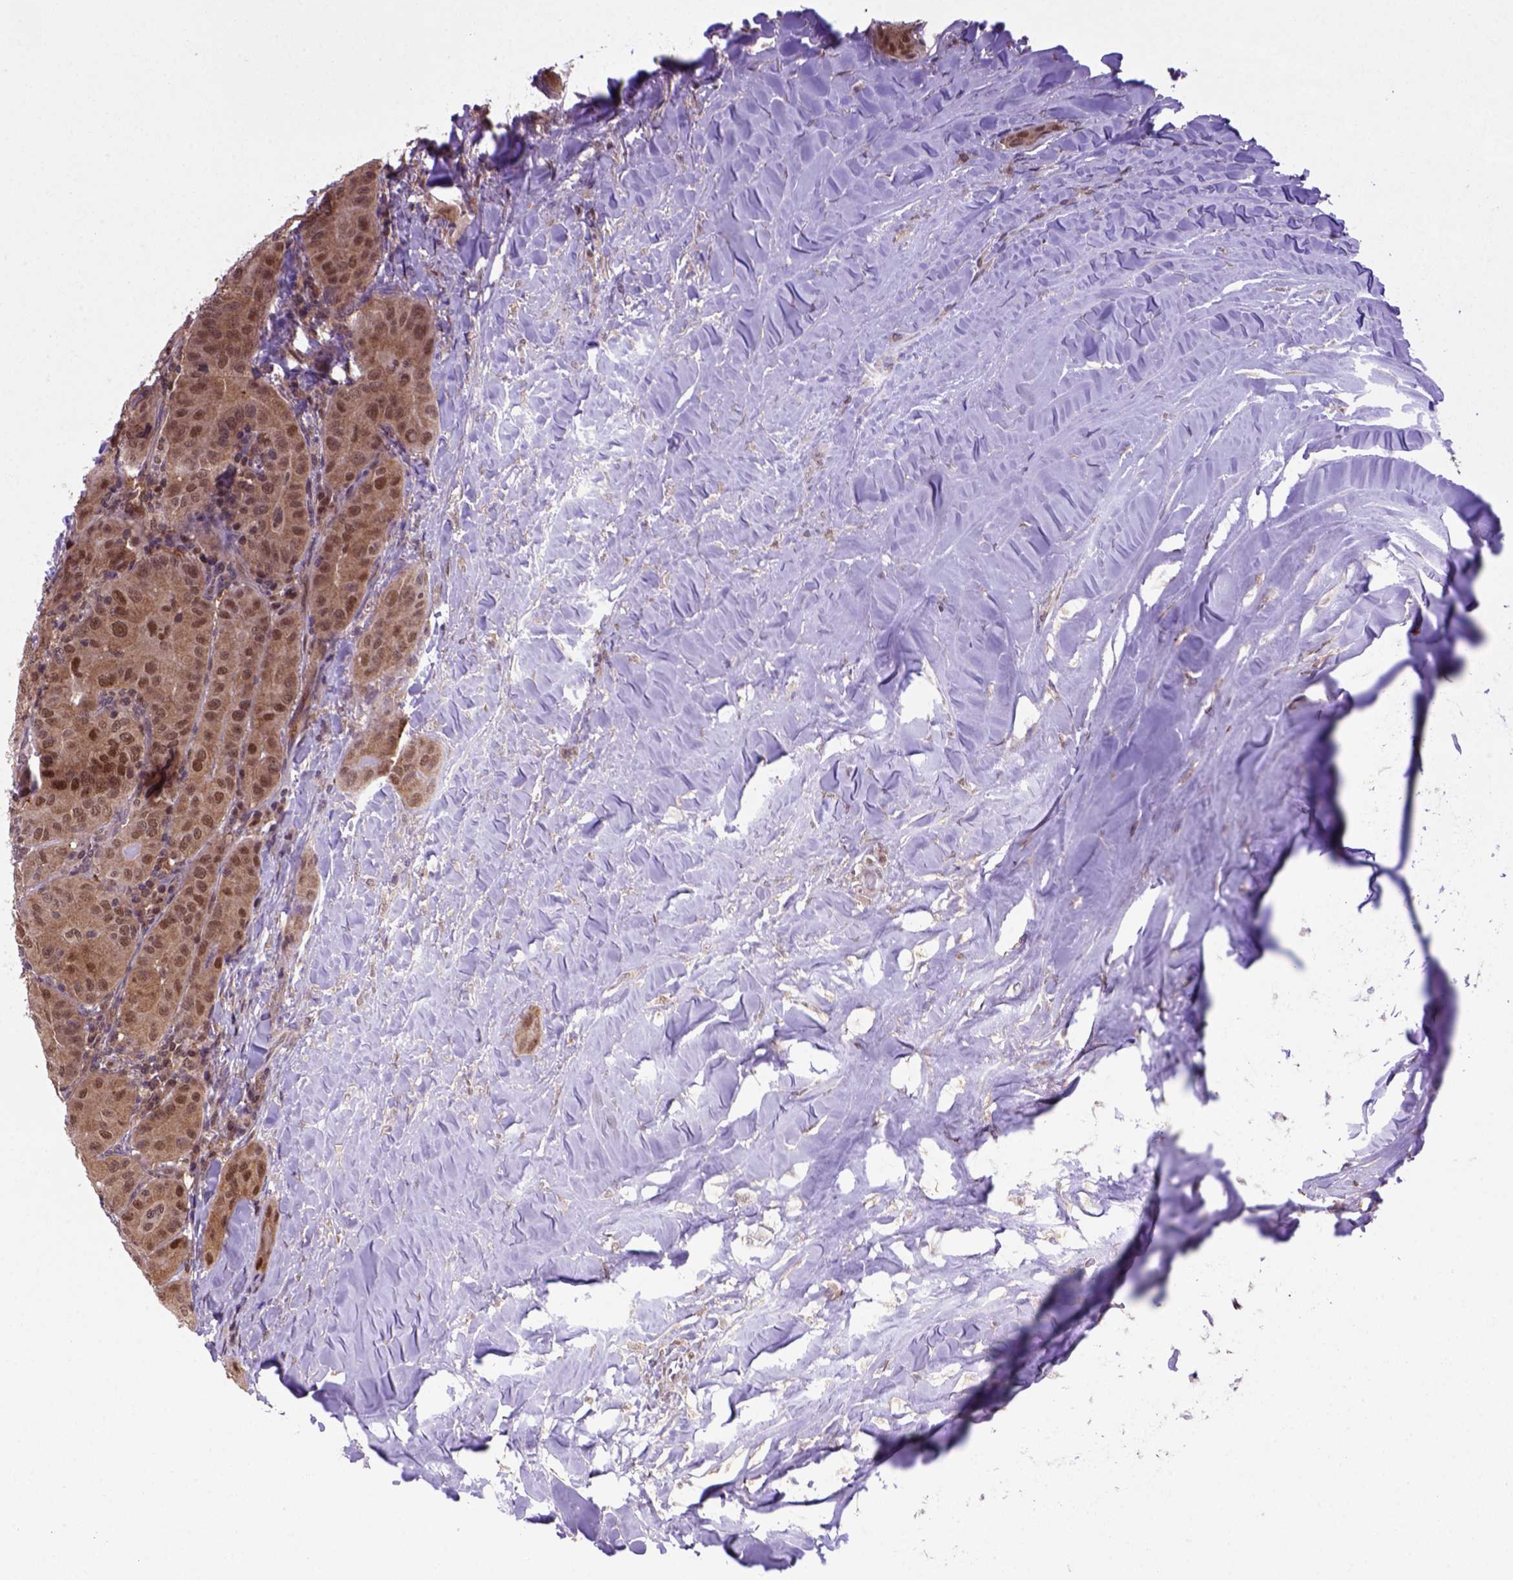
{"staining": {"intensity": "moderate", "quantity": ">75%", "location": "cytoplasmic/membranous,nuclear"}, "tissue": "thyroid cancer", "cell_type": "Tumor cells", "image_type": "cancer", "snomed": [{"axis": "morphology", "description": "Papillary adenocarcinoma, NOS"}, {"axis": "topography", "description": "Thyroid gland"}], "caption": "Thyroid papillary adenocarcinoma stained with immunohistochemistry demonstrates moderate cytoplasmic/membranous and nuclear expression in approximately >75% of tumor cells.", "gene": "PSMC2", "patient": {"sex": "female", "age": 37}}